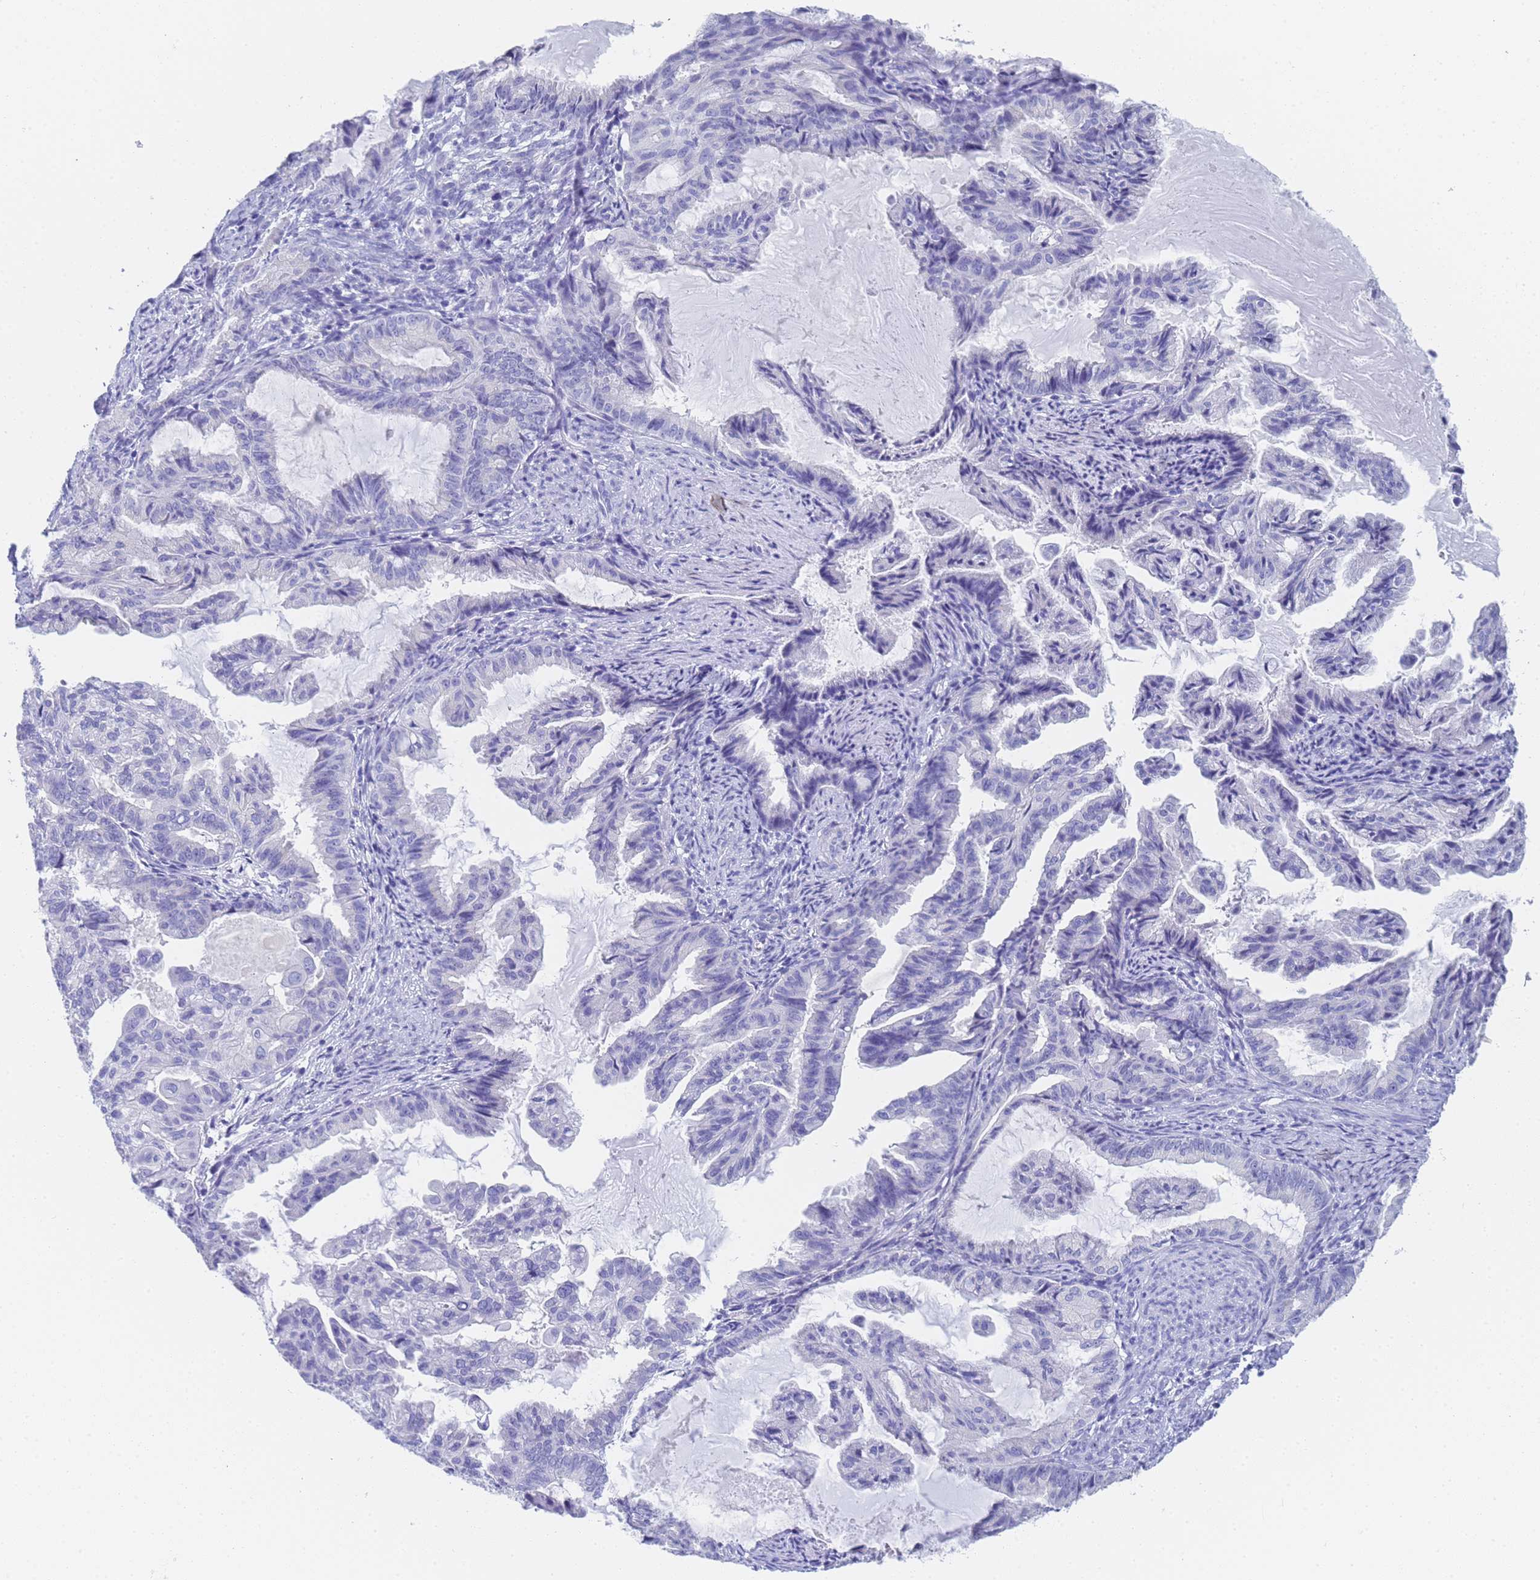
{"staining": {"intensity": "negative", "quantity": "none", "location": "none"}, "tissue": "endometrial cancer", "cell_type": "Tumor cells", "image_type": "cancer", "snomed": [{"axis": "morphology", "description": "Adenocarcinoma, NOS"}, {"axis": "topography", "description": "Endometrium"}], "caption": "Immunohistochemical staining of human endometrial adenocarcinoma displays no significant positivity in tumor cells.", "gene": "STATH", "patient": {"sex": "female", "age": 86}}